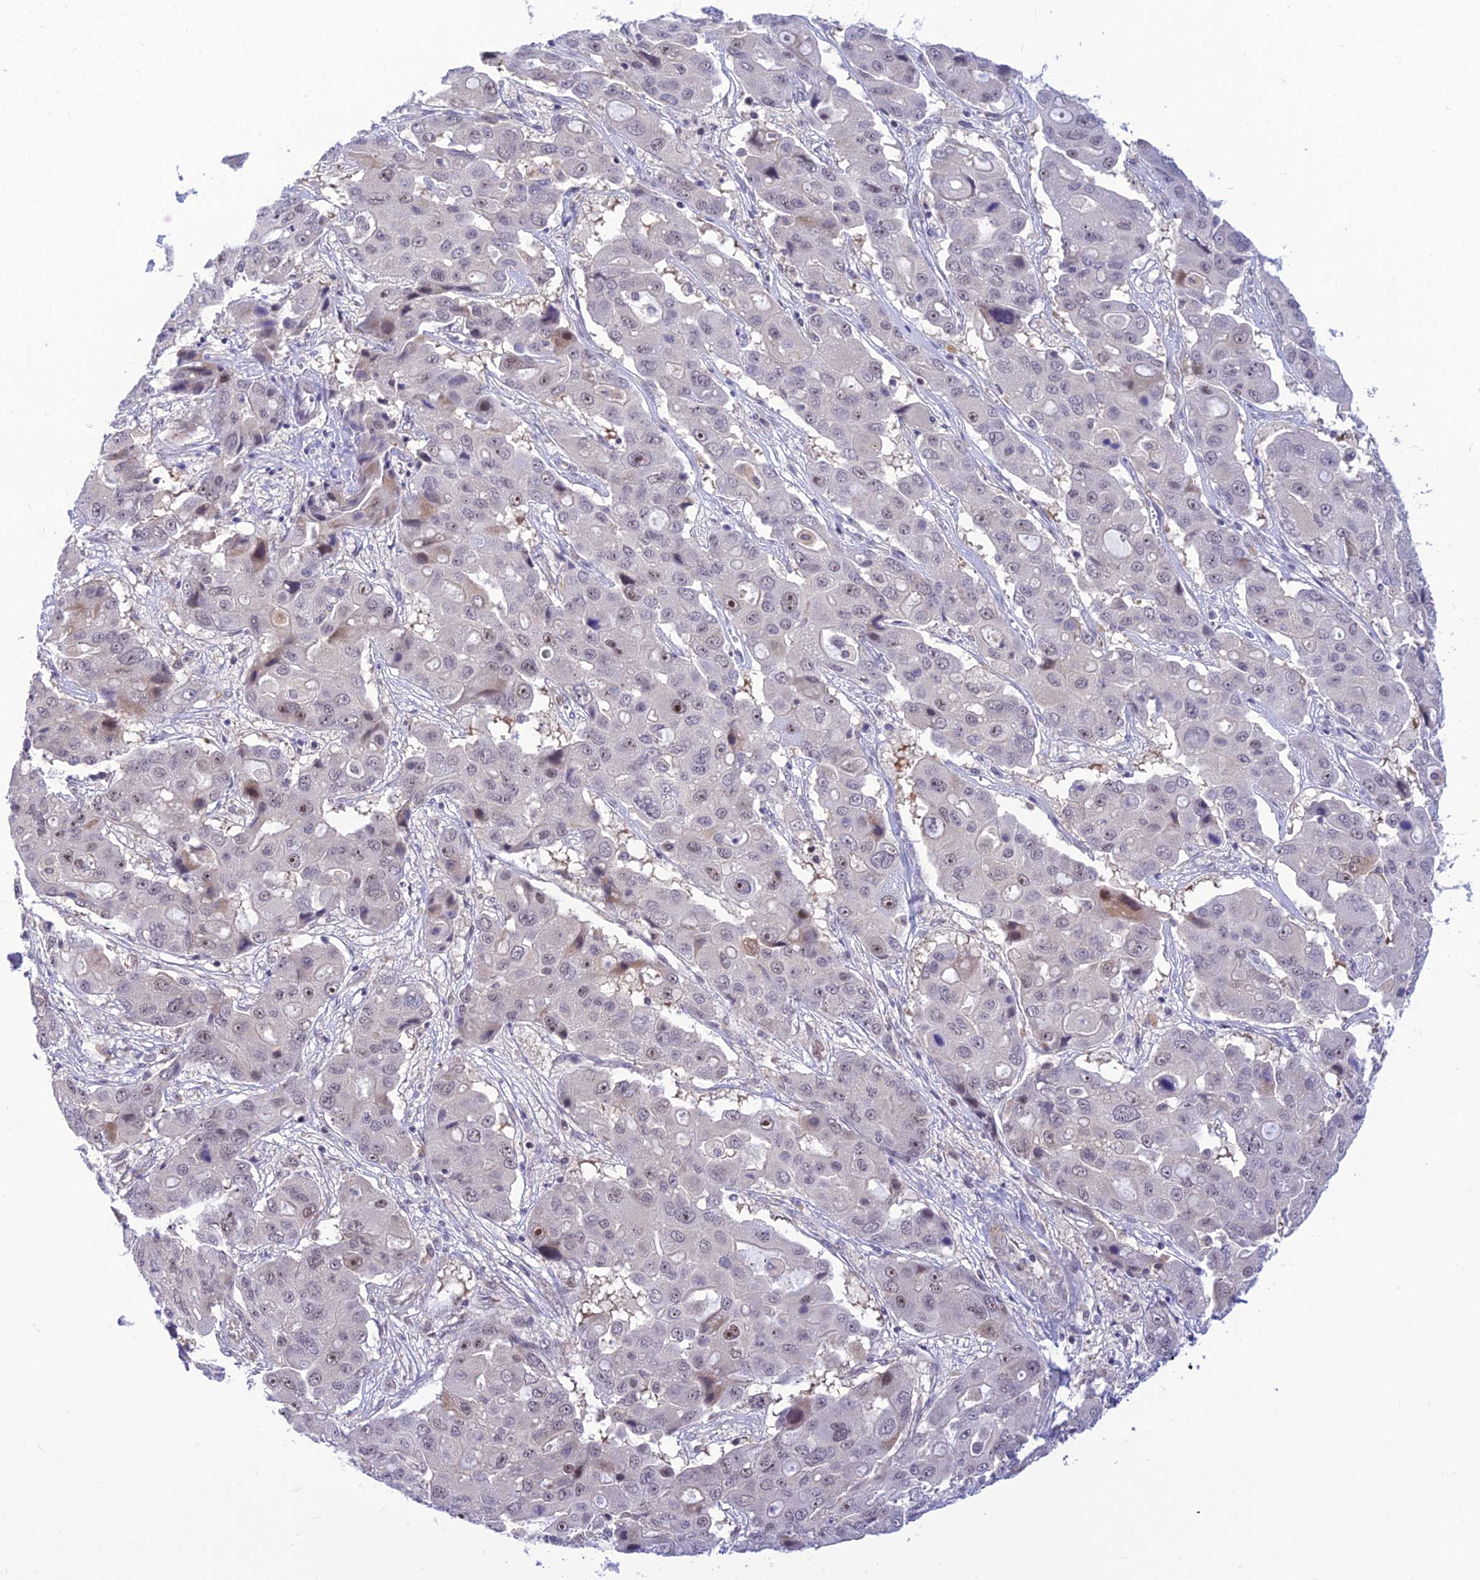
{"staining": {"intensity": "negative", "quantity": "none", "location": "none"}, "tissue": "liver cancer", "cell_type": "Tumor cells", "image_type": "cancer", "snomed": [{"axis": "morphology", "description": "Cholangiocarcinoma"}, {"axis": "topography", "description": "Liver"}], "caption": "A high-resolution image shows IHC staining of liver cancer (cholangiocarcinoma), which shows no significant positivity in tumor cells. (Stains: DAB immunohistochemistry with hematoxylin counter stain, Microscopy: brightfield microscopy at high magnification).", "gene": "ASPDH", "patient": {"sex": "male", "age": 67}}